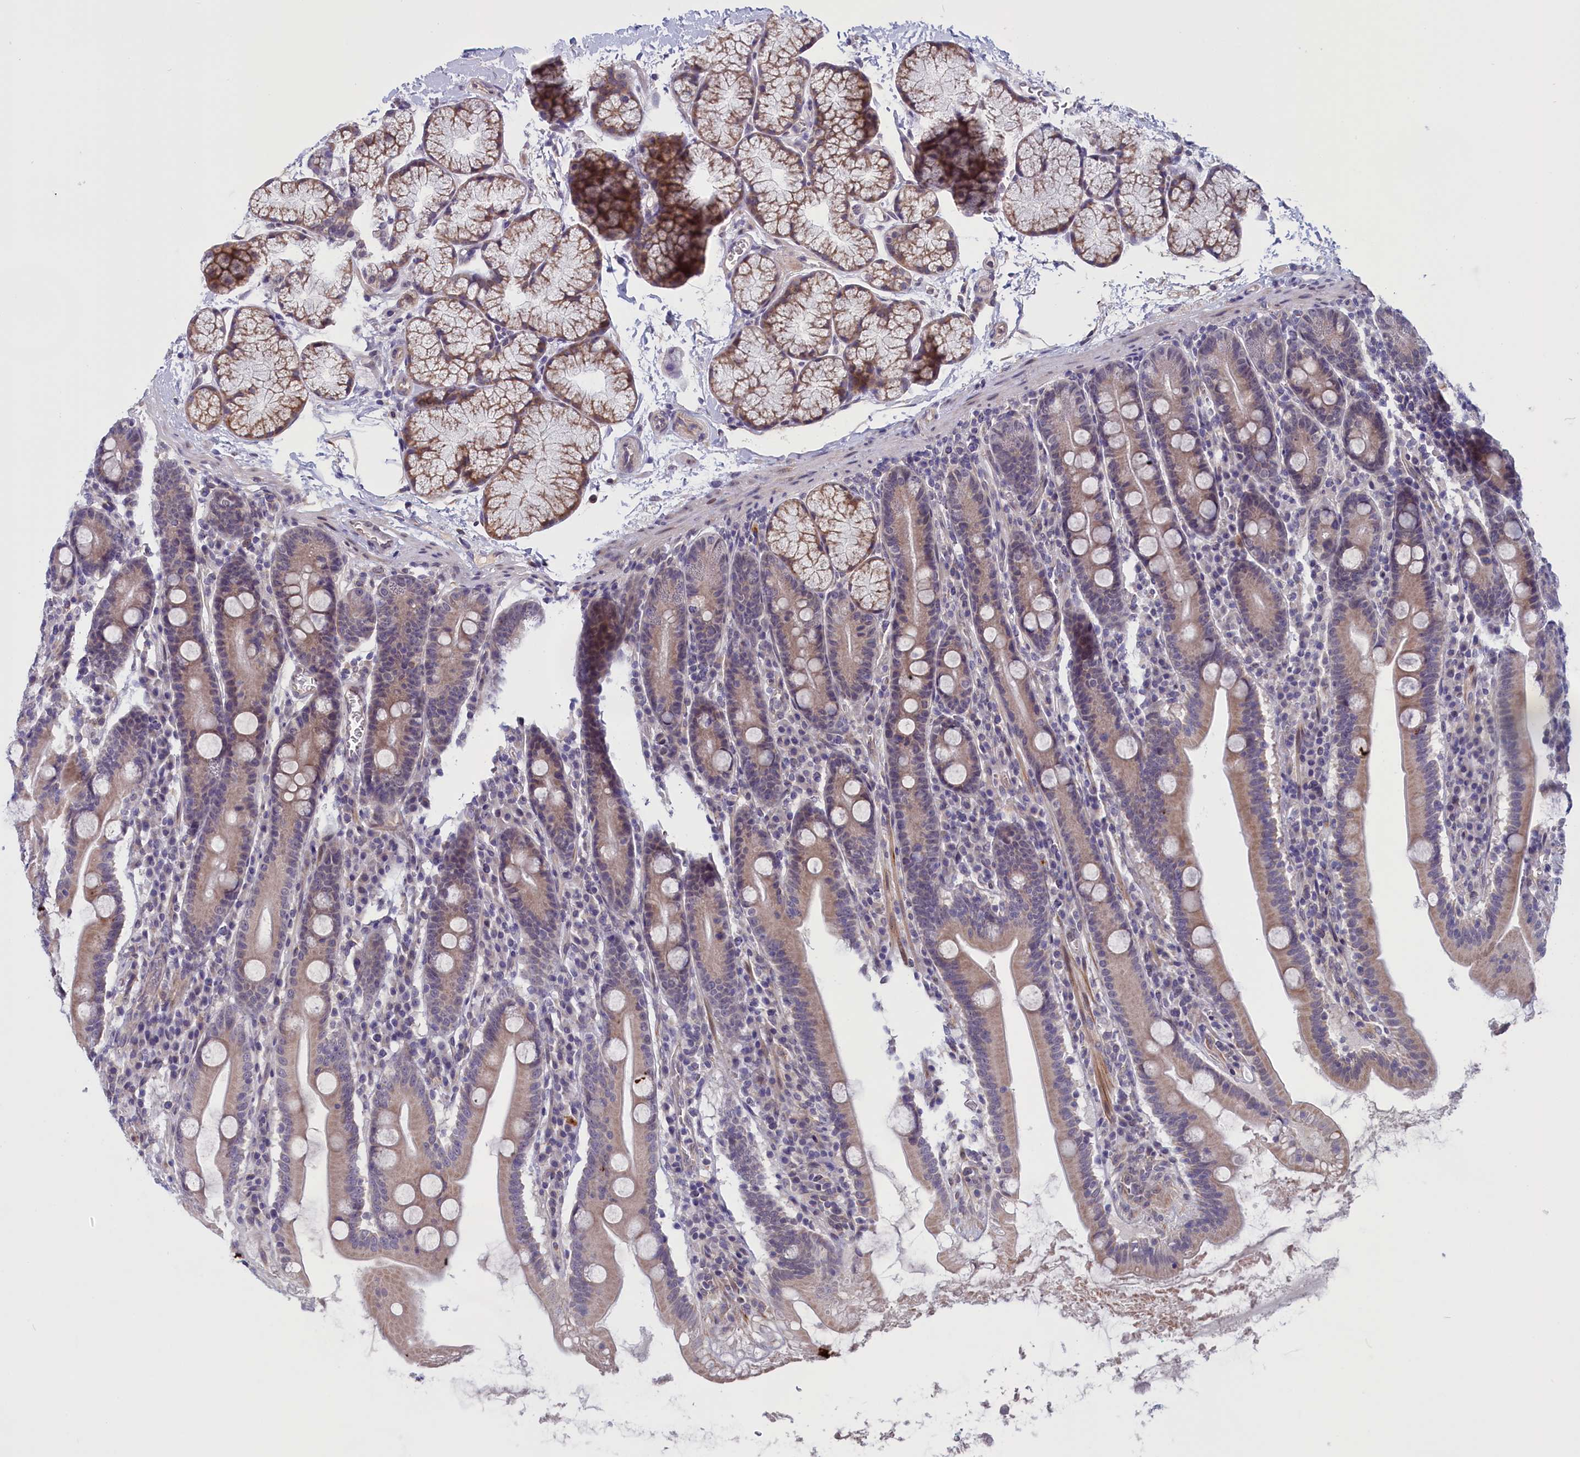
{"staining": {"intensity": "moderate", "quantity": "25%-75%", "location": "cytoplasmic/membranous"}, "tissue": "duodenum", "cell_type": "Glandular cells", "image_type": "normal", "snomed": [{"axis": "morphology", "description": "Normal tissue, NOS"}, {"axis": "topography", "description": "Duodenum"}], "caption": "Immunohistochemical staining of normal human duodenum shows moderate cytoplasmic/membranous protein staining in approximately 25%-75% of glandular cells. Using DAB (3,3'-diaminobenzidine) (brown) and hematoxylin (blue) stains, captured at high magnification using brightfield microscopy.", "gene": "IGFALS", "patient": {"sex": "male", "age": 35}}